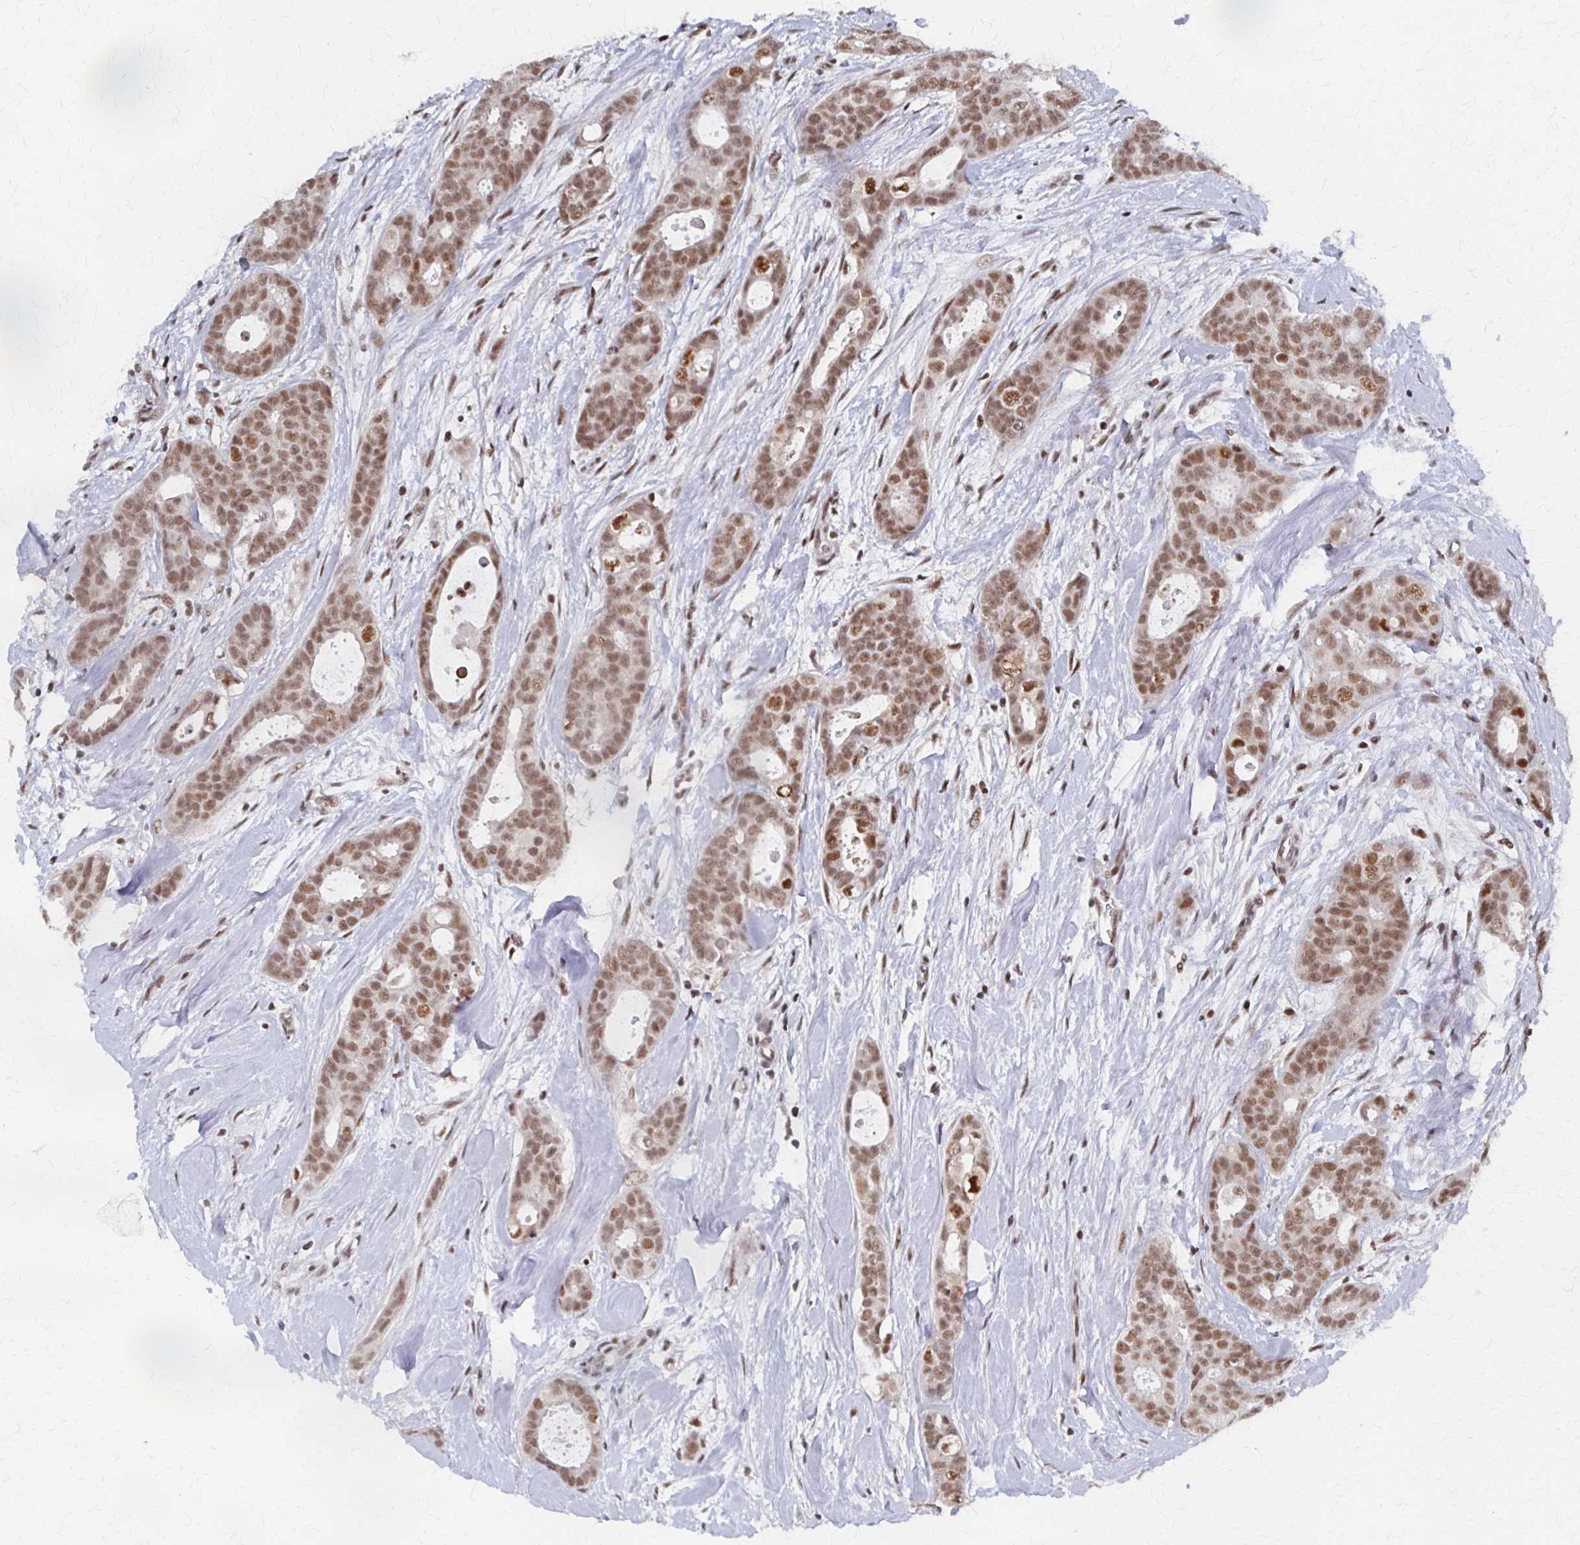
{"staining": {"intensity": "moderate", "quantity": ">75%", "location": "nuclear"}, "tissue": "breast cancer", "cell_type": "Tumor cells", "image_type": "cancer", "snomed": [{"axis": "morphology", "description": "Duct carcinoma"}, {"axis": "topography", "description": "Breast"}], "caption": "IHC micrograph of neoplastic tissue: human breast cancer stained using IHC reveals medium levels of moderate protein expression localized specifically in the nuclear of tumor cells, appearing as a nuclear brown color.", "gene": "GTF2B", "patient": {"sex": "female", "age": 45}}